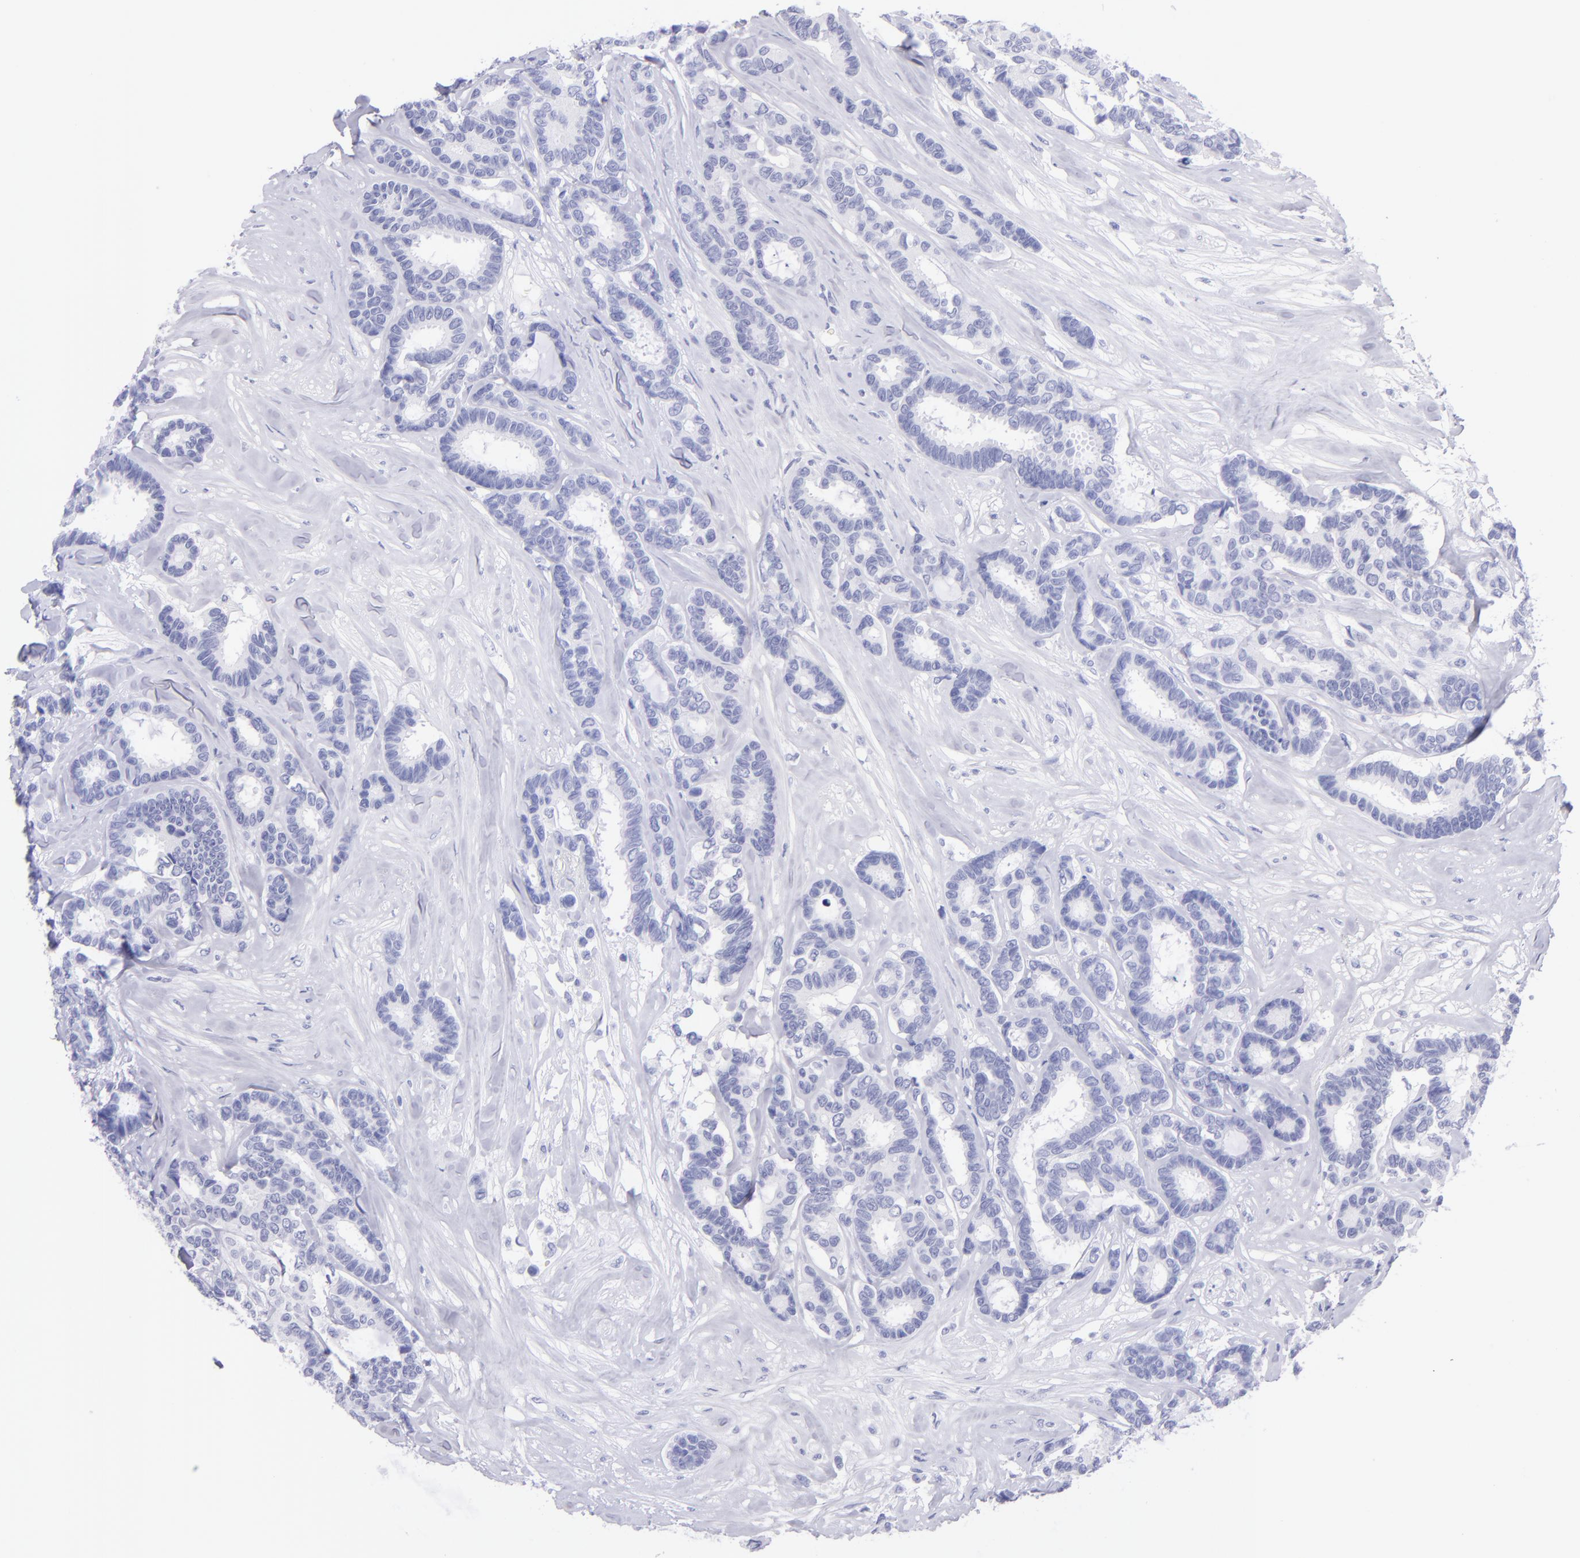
{"staining": {"intensity": "negative", "quantity": "none", "location": "none"}, "tissue": "breast cancer", "cell_type": "Tumor cells", "image_type": "cancer", "snomed": [{"axis": "morphology", "description": "Duct carcinoma"}, {"axis": "topography", "description": "Breast"}], "caption": "Immunohistochemistry (IHC) micrograph of breast cancer (intraductal carcinoma) stained for a protein (brown), which shows no expression in tumor cells.", "gene": "CNP", "patient": {"sex": "female", "age": 87}}